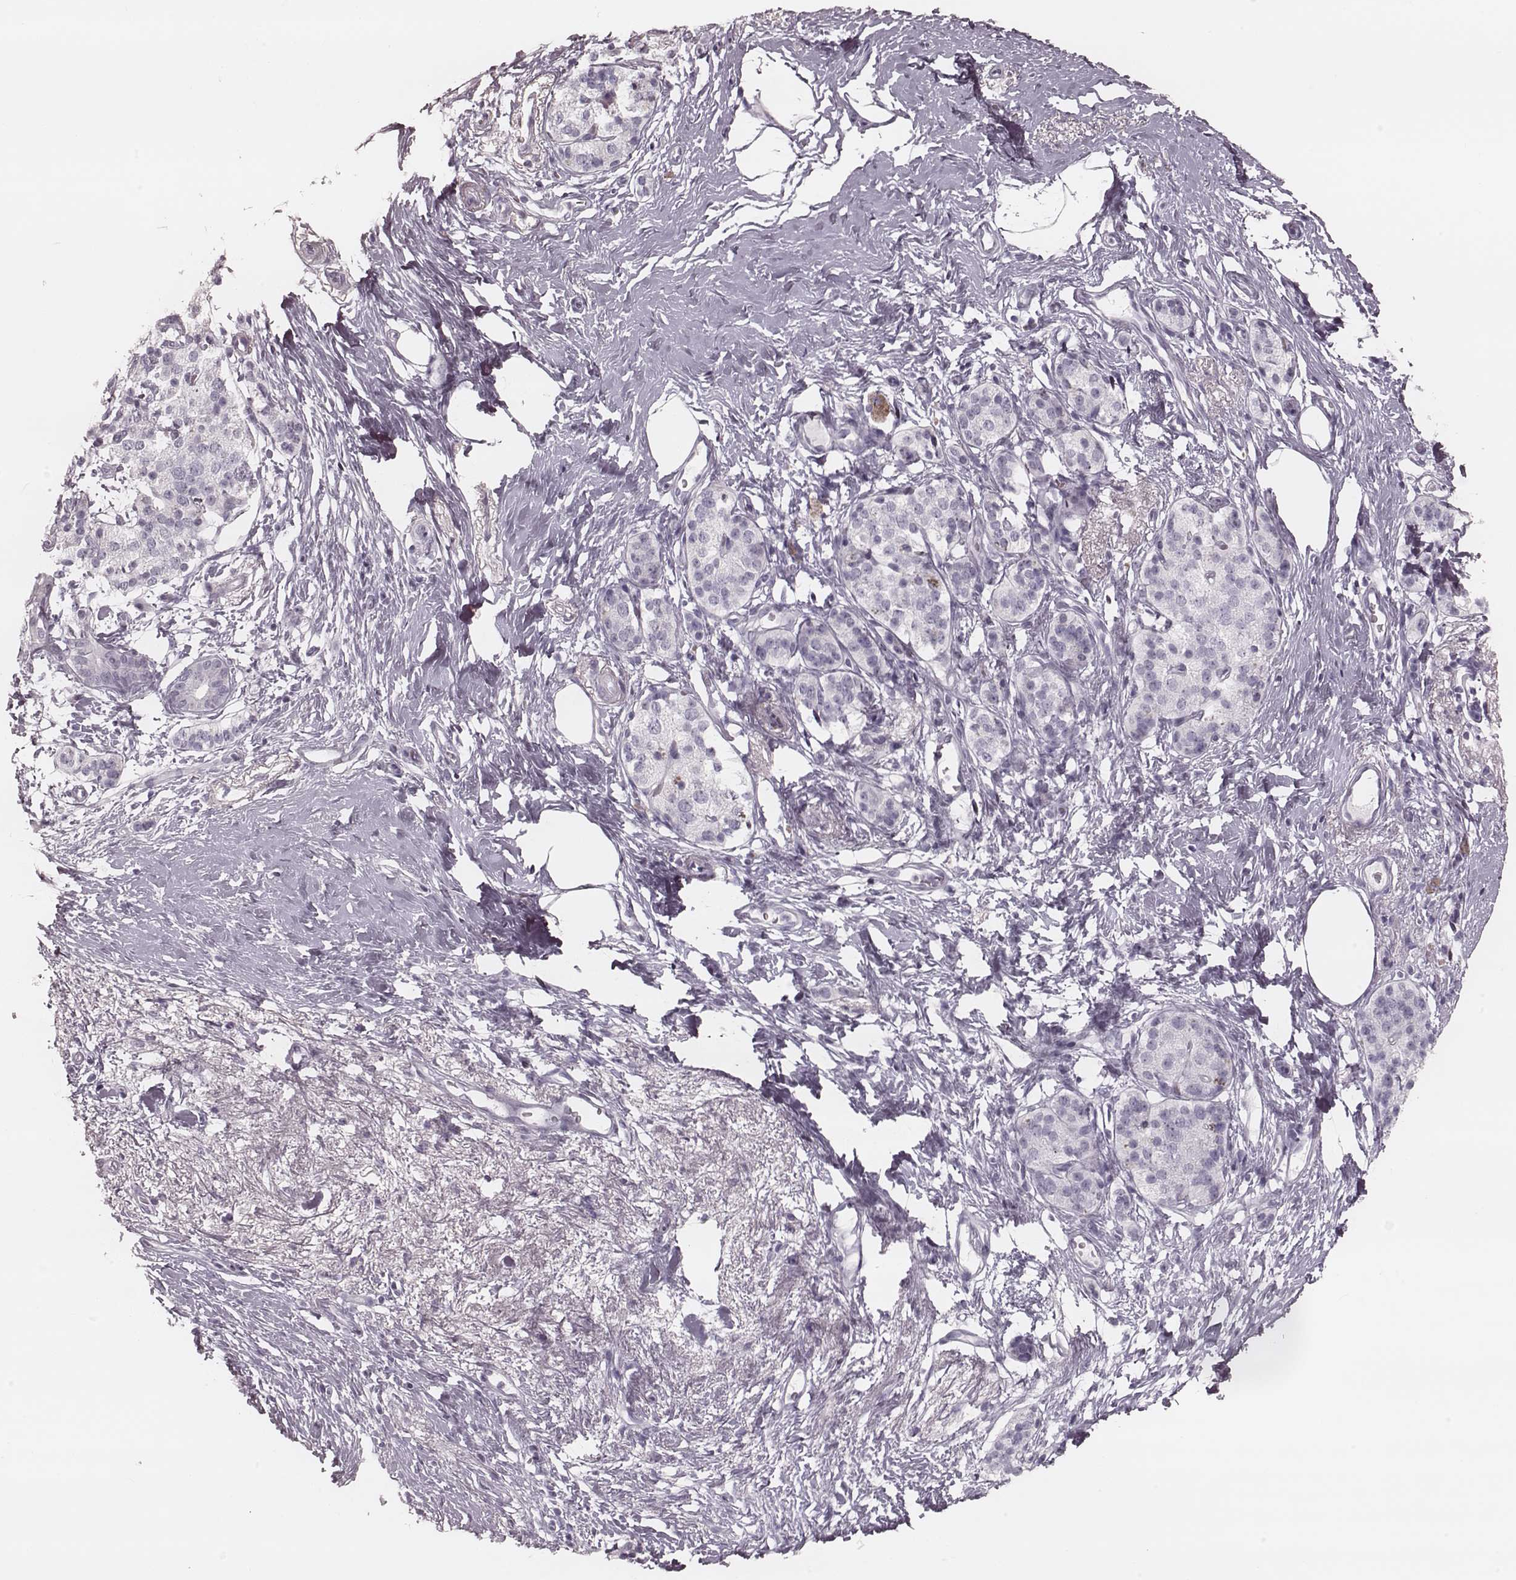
{"staining": {"intensity": "negative", "quantity": "none", "location": "none"}, "tissue": "pancreatic cancer", "cell_type": "Tumor cells", "image_type": "cancer", "snomed": [{"axis": "morphology", "description": "Adenocarcinoma, NOS"}, {"axis": "topography", "description": "Pancreas"}], "caption": "High power microscopy photomicrograph of an IHC photomicrograph of pancreatic cancer (adenocarcinoma), revealing no significant expression in tumor cells.", "gene": "KRT74", "patient": {"sex": "female", "age": 72}}